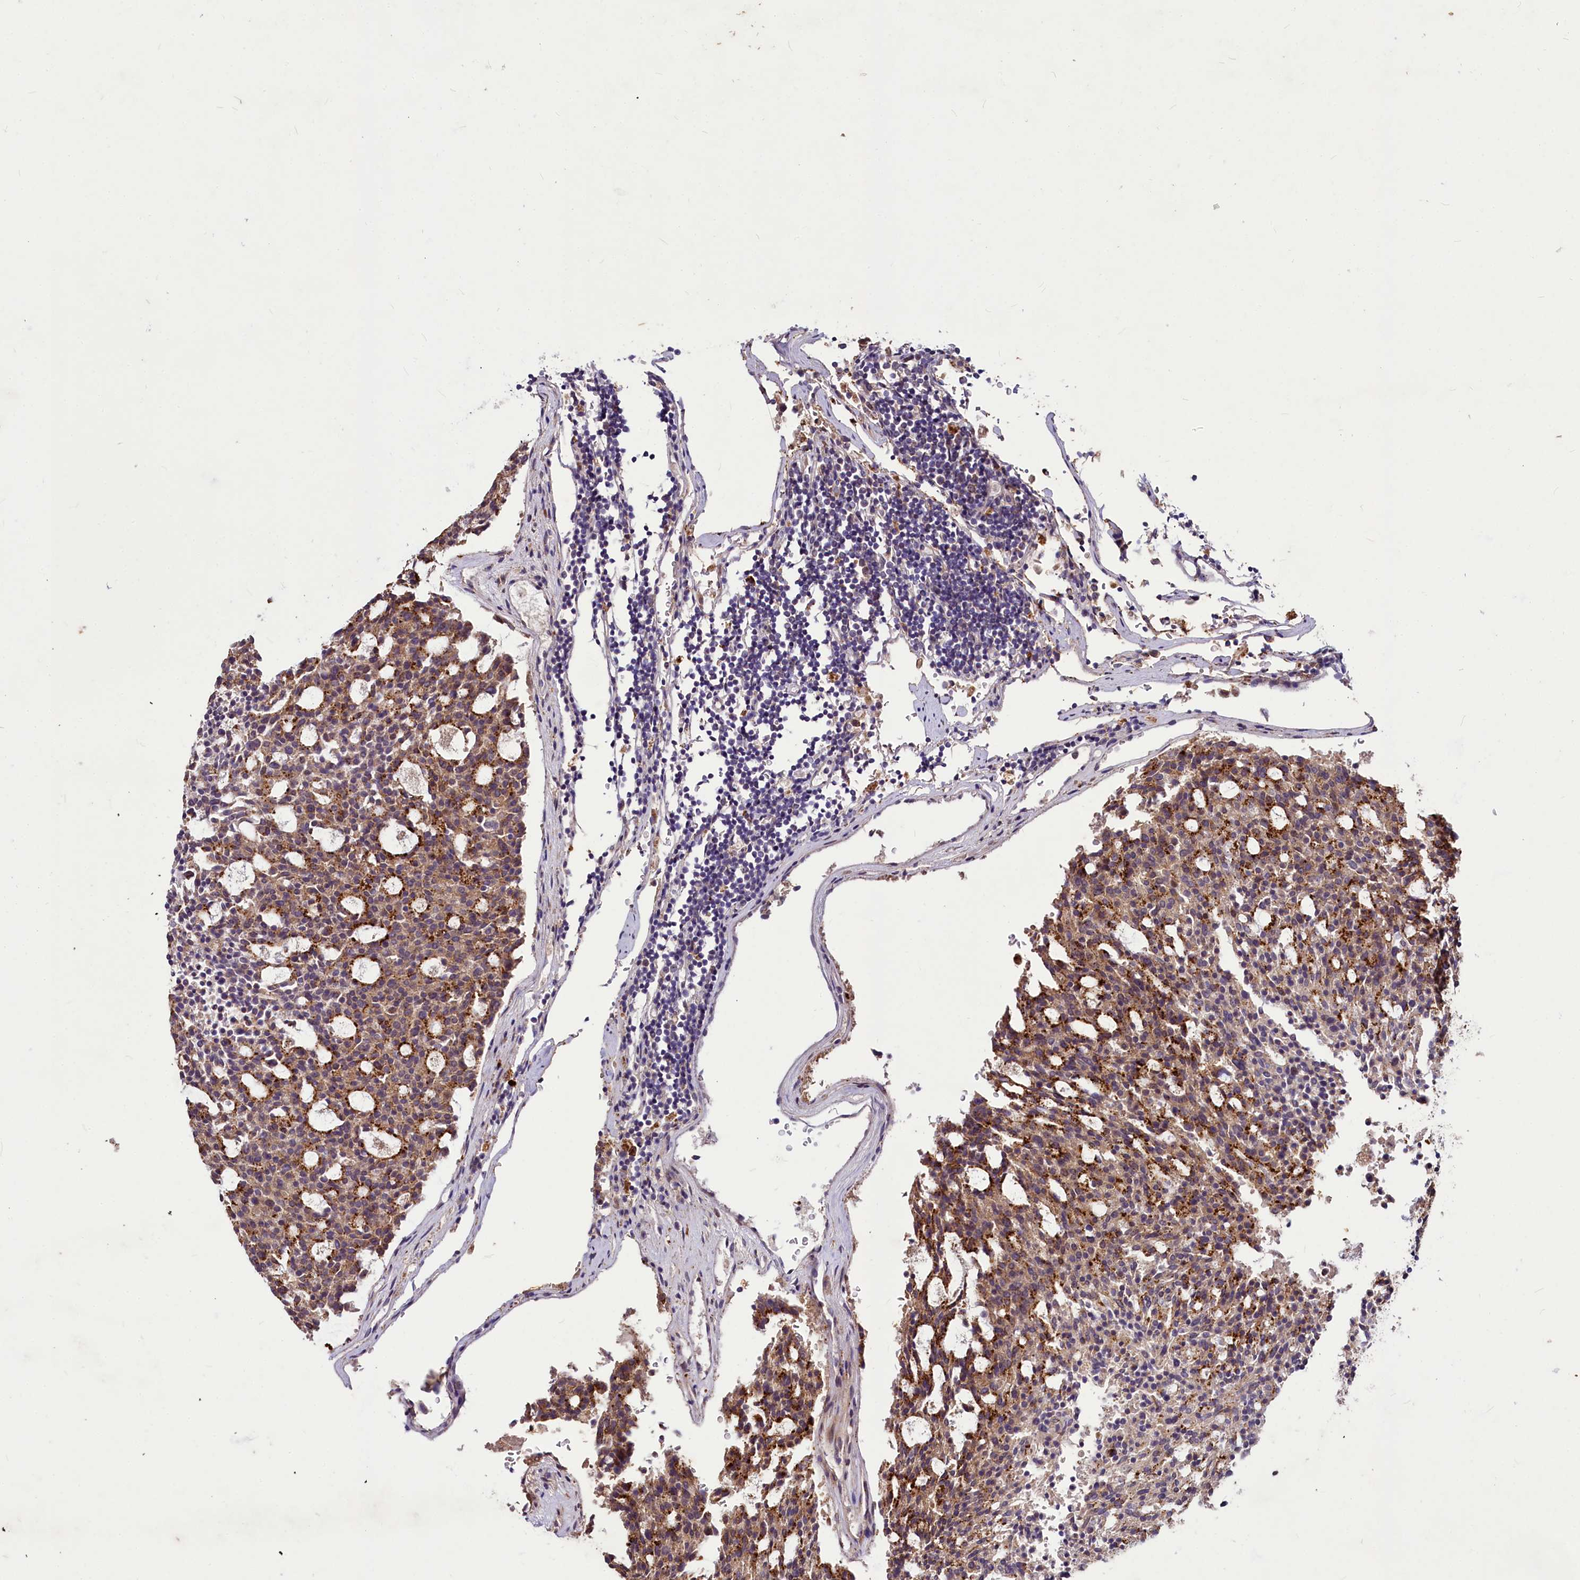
{"staining": {"intensity": "moderate", "quantity": ">75%", "location": "cytoplasmic/membranous"}, "tissue": "carcinoid", "cell_type": "Tumor cells", "image_type": "cancer", "snomed": [{"axis": "morphology", "description": "Carcinoid, malignant, NOS"}, {"axis": "topography", "description": "Pancreas"}], "caption": "IHC image of human malignant carcinoid stained for a protein (brown), which demonstrates medium levels of moderate cytoplasmic/membranous positivity in approximately >75% of tumor cells.", "gene": "C11orf86", "patient": {"sex": "female", "age": 54}}